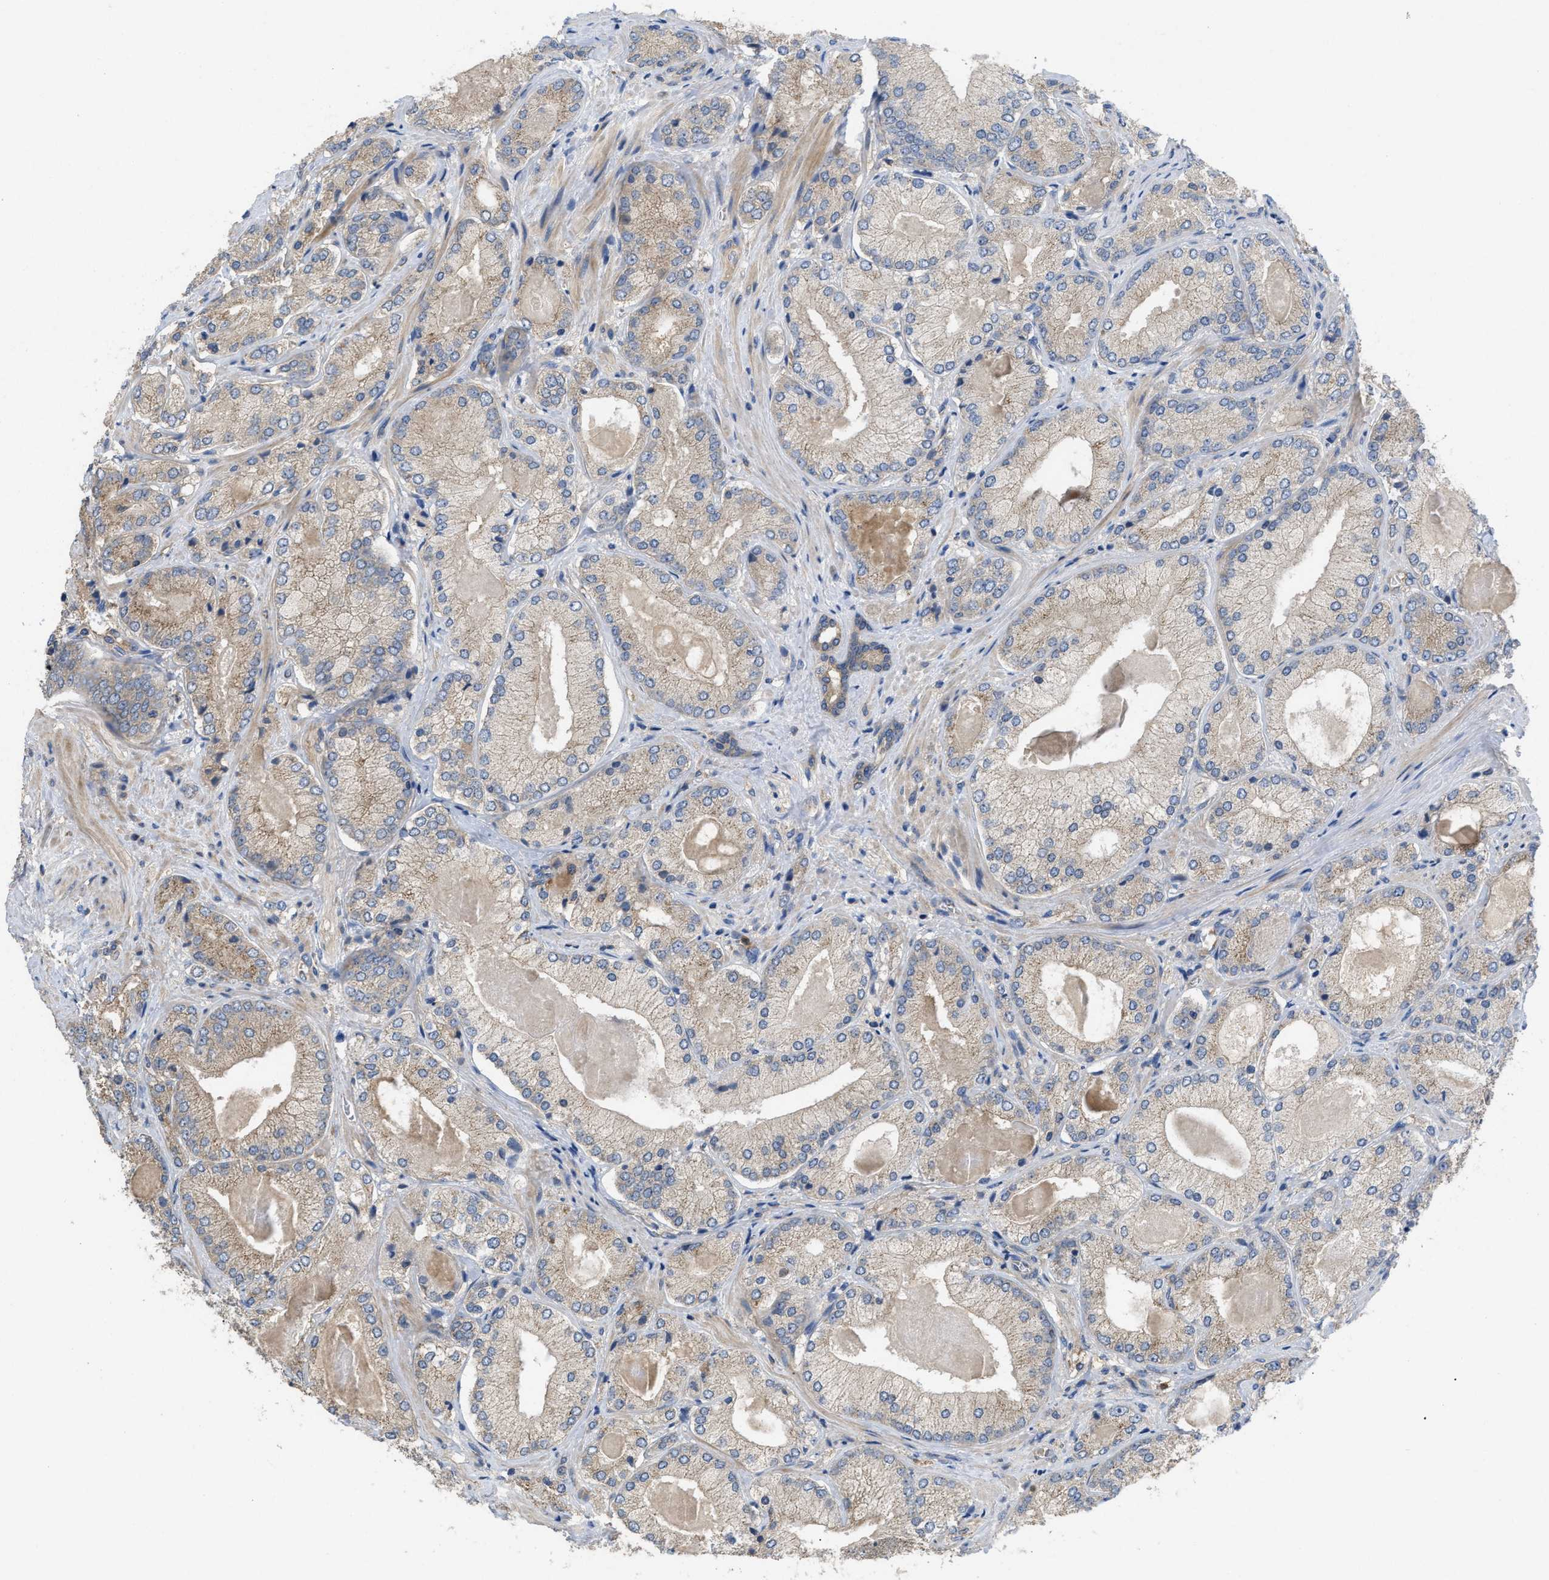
{"staining": {"intensity": "weak", "quantity": ">75%", "location": "cytoplasmic/membranous"}, "tissue": "prostate cancer", "cell_type": "Tumor cells", "image_type": "cancer", "snomed": [{"axis": "morphology", "description": "Adenocarcinoma, Low grade"}, {"axis": "topography", "description": "Prostate"}], "caption": "Prostate cancer tissue exhibits weak cytoplasmic/membranous positivity in about >75% of tumor cells, visualized by immunohistochemistry. The protein of interest is shown in brown color, while the nuclei are stained blue.", "gene": "RNF216", "patient": {"sex": "male", "age": 65}}